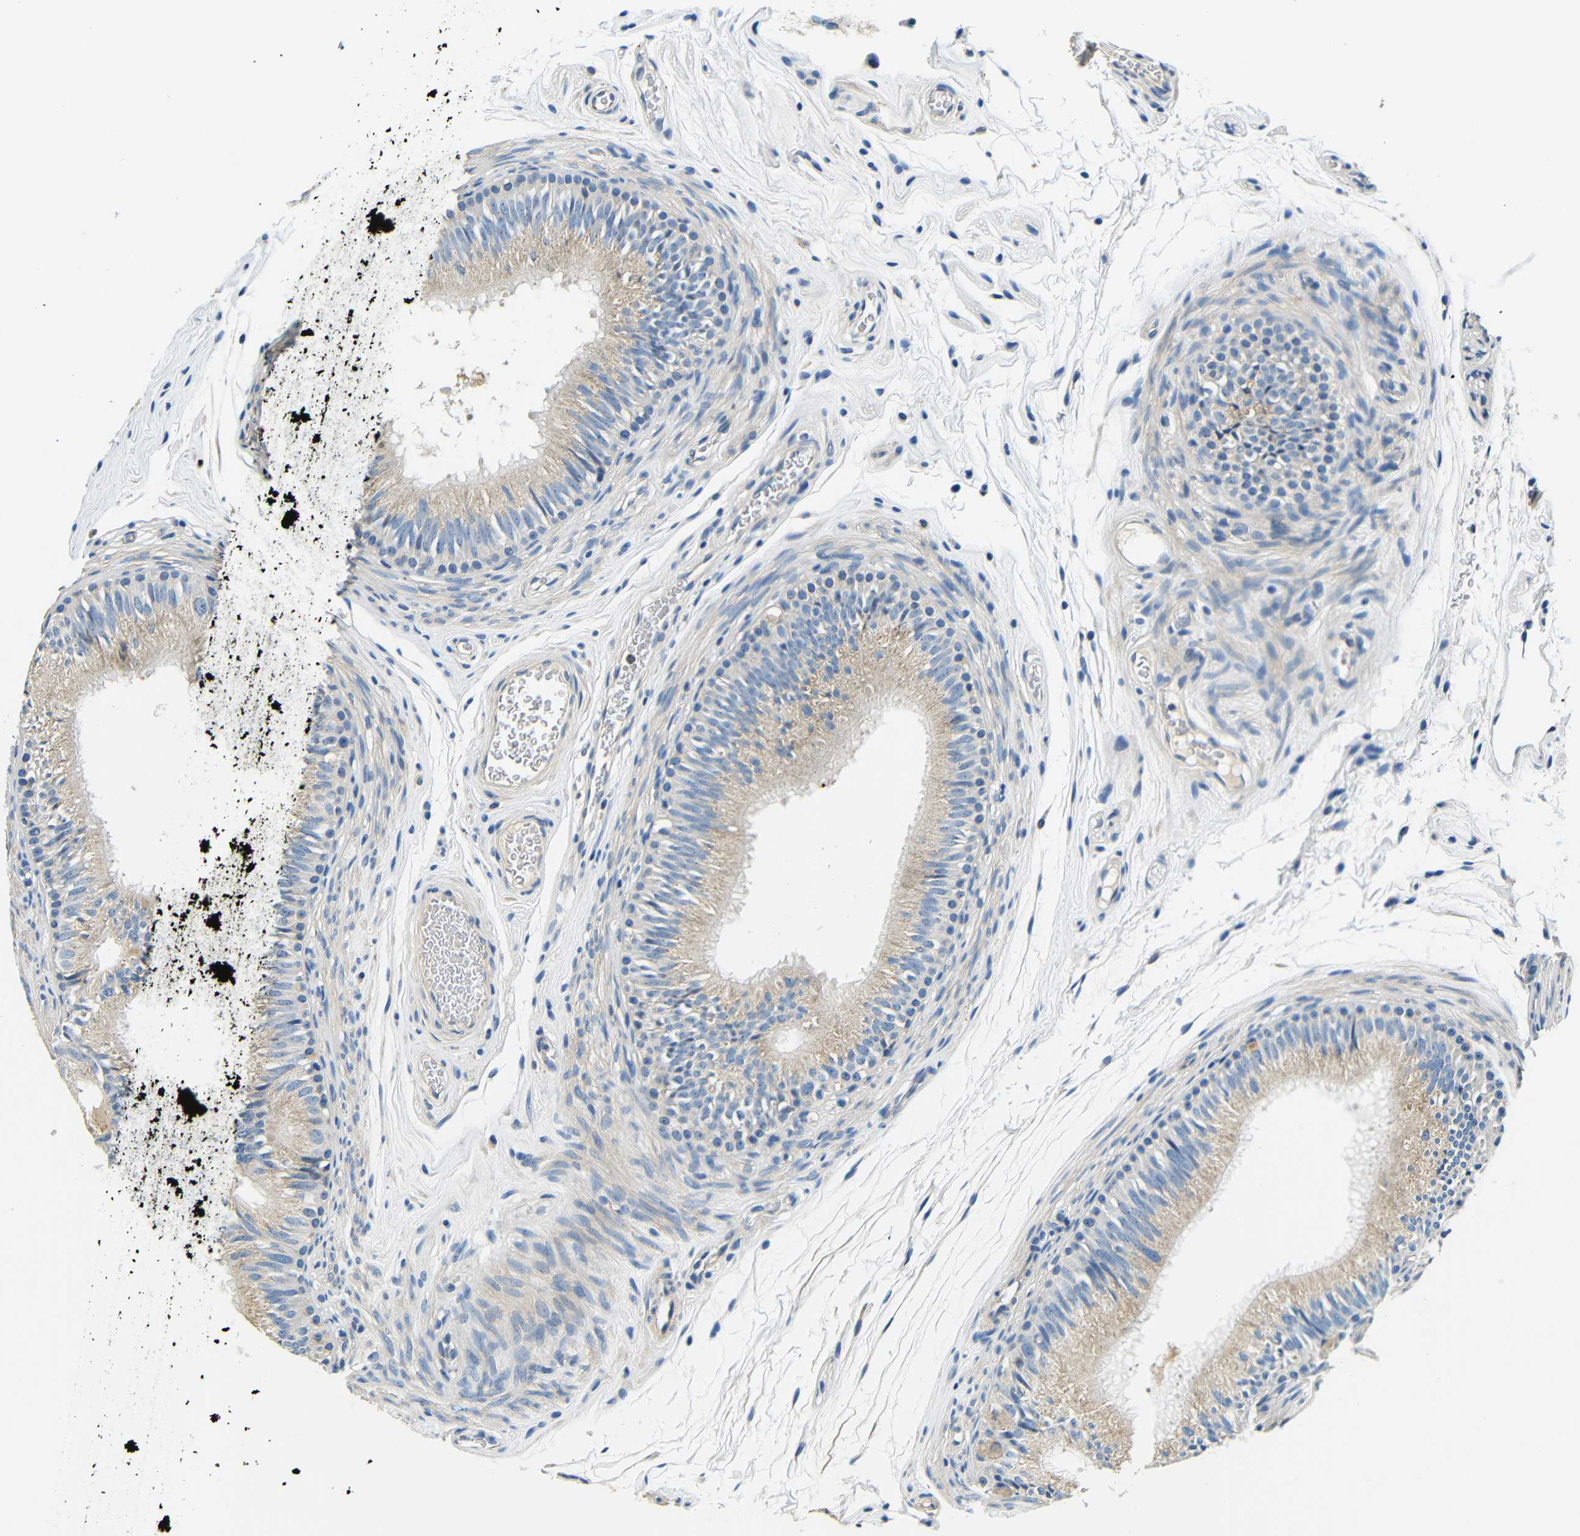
{"staining": {"intensity": "weak", "quantity": ">75%", "location": "cytoplasmic/membranous"}, "tissue": "epididymis", "cell_type": "Glandular cells", "image_type": "normal", "snomed": [{"axis": "morphology", "description": "Normal tissue, NOS"}, {"axis": "topography", "description": "Epididymis"}], "caption": "Epididymis stained with DAB IHC exhibits low levels of weak cytoplasmic/membranous staining in approximately >75% of glandular cells. The protein of interest is shown in brown color, while the nuclei are stained blue.", "gene": "FMO5", "patient": {"sex": "male", "age": 36}}